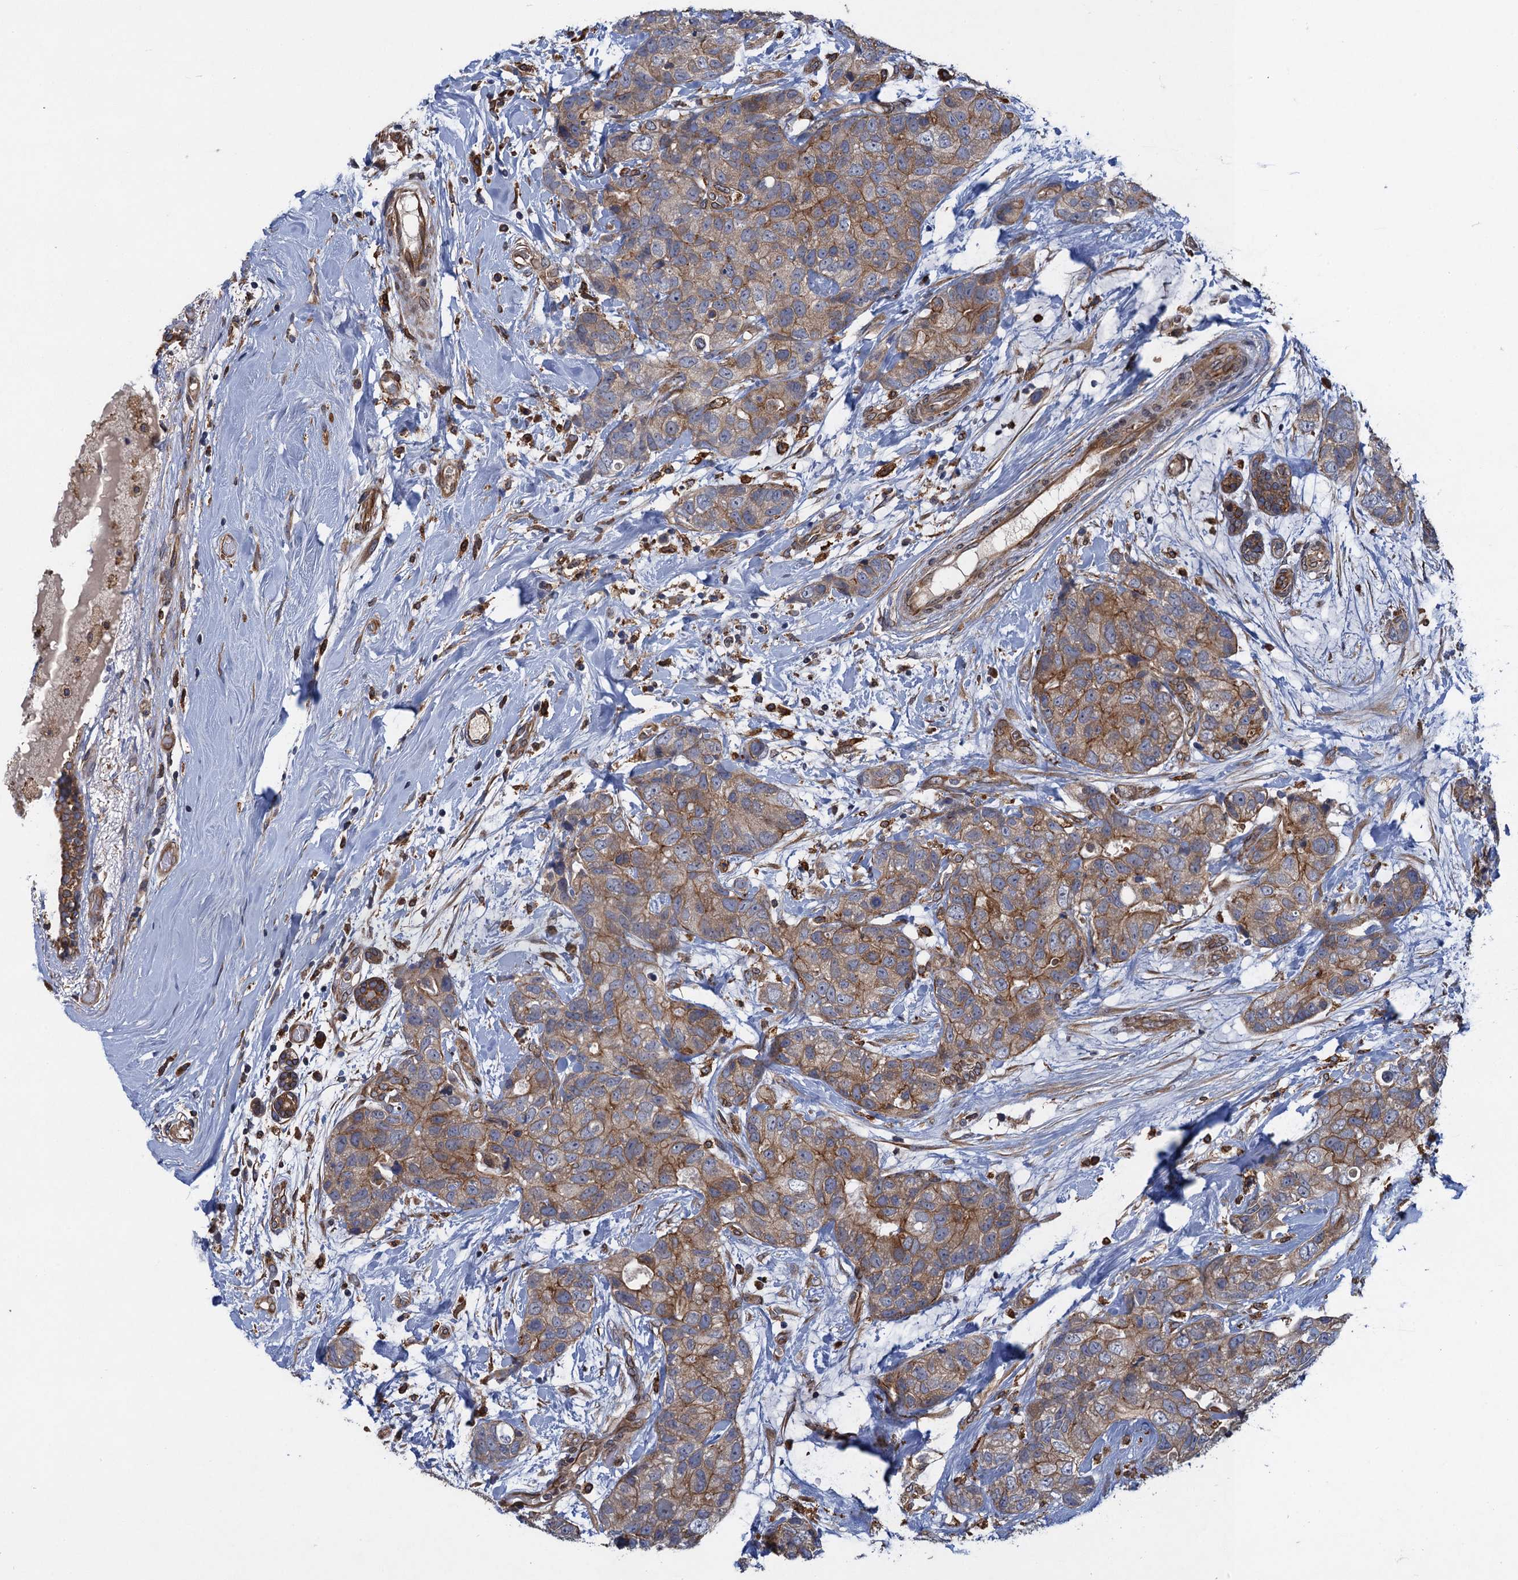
{"staining": {"intensity": "moderate", "quantity": ">75%", "location": "cytoplasmic/membranous"}, "tissue": "breast cancer", "cell_type": "Tumor cells", "image_type": "cancer", "snomed": [{"axis": "morphology", "description": "Duct carcinoma"}, {"axis": "topography", "description": "Breast"}], "caption": "Immunohistochemical staining of breast cancer shows medium levels of moderate cytoplasmic/membranous protein expression in approximately >75% of tumor cells. (brown staining indicates protein expression, while blue staining denotes nuclei).", "gene": "ARMC5", "patient": {"sex": "female", "age": 62}}